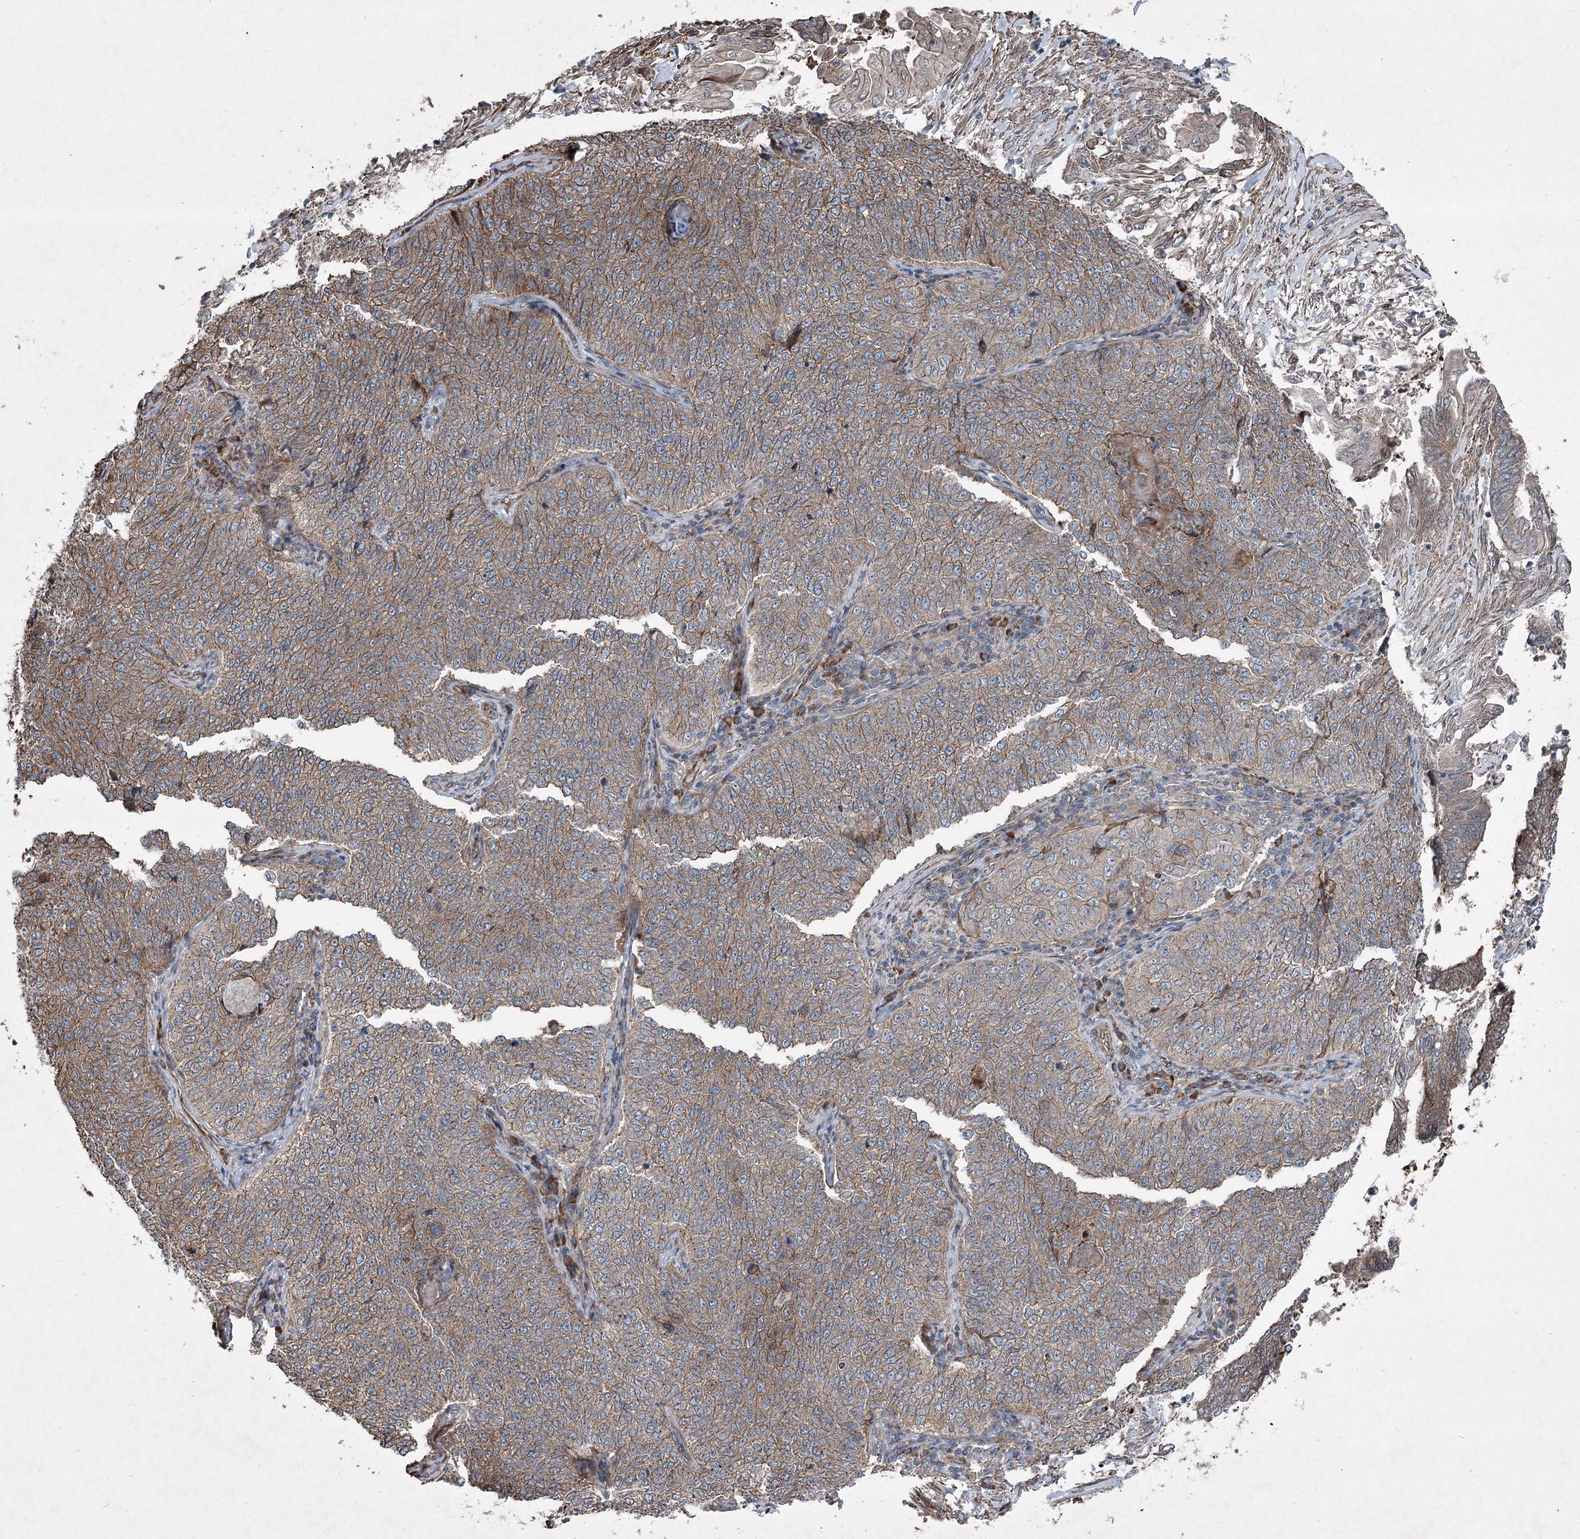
{"staining": {"intensity": "moderate", "quantity": "25%-75%", "location": "cytoplasmic/membranous"}, "tissue": "cervical cancer", "cell_type": "Tumor cells", "image_type": "cancer", "snomed": [{"axis": "morphology", "description": "Squamous cell carcinoma, NOS"}, {"axis": "topography", "description": "Cervix"}], "caption": "Tumor cells display moderate cytoplasmic/membranous expression in approximately 25%-75% of cells in cervical squamous cell carcinoma.", "gene": "SERINC5", "patient": {"sex": "female", "age": 35}}